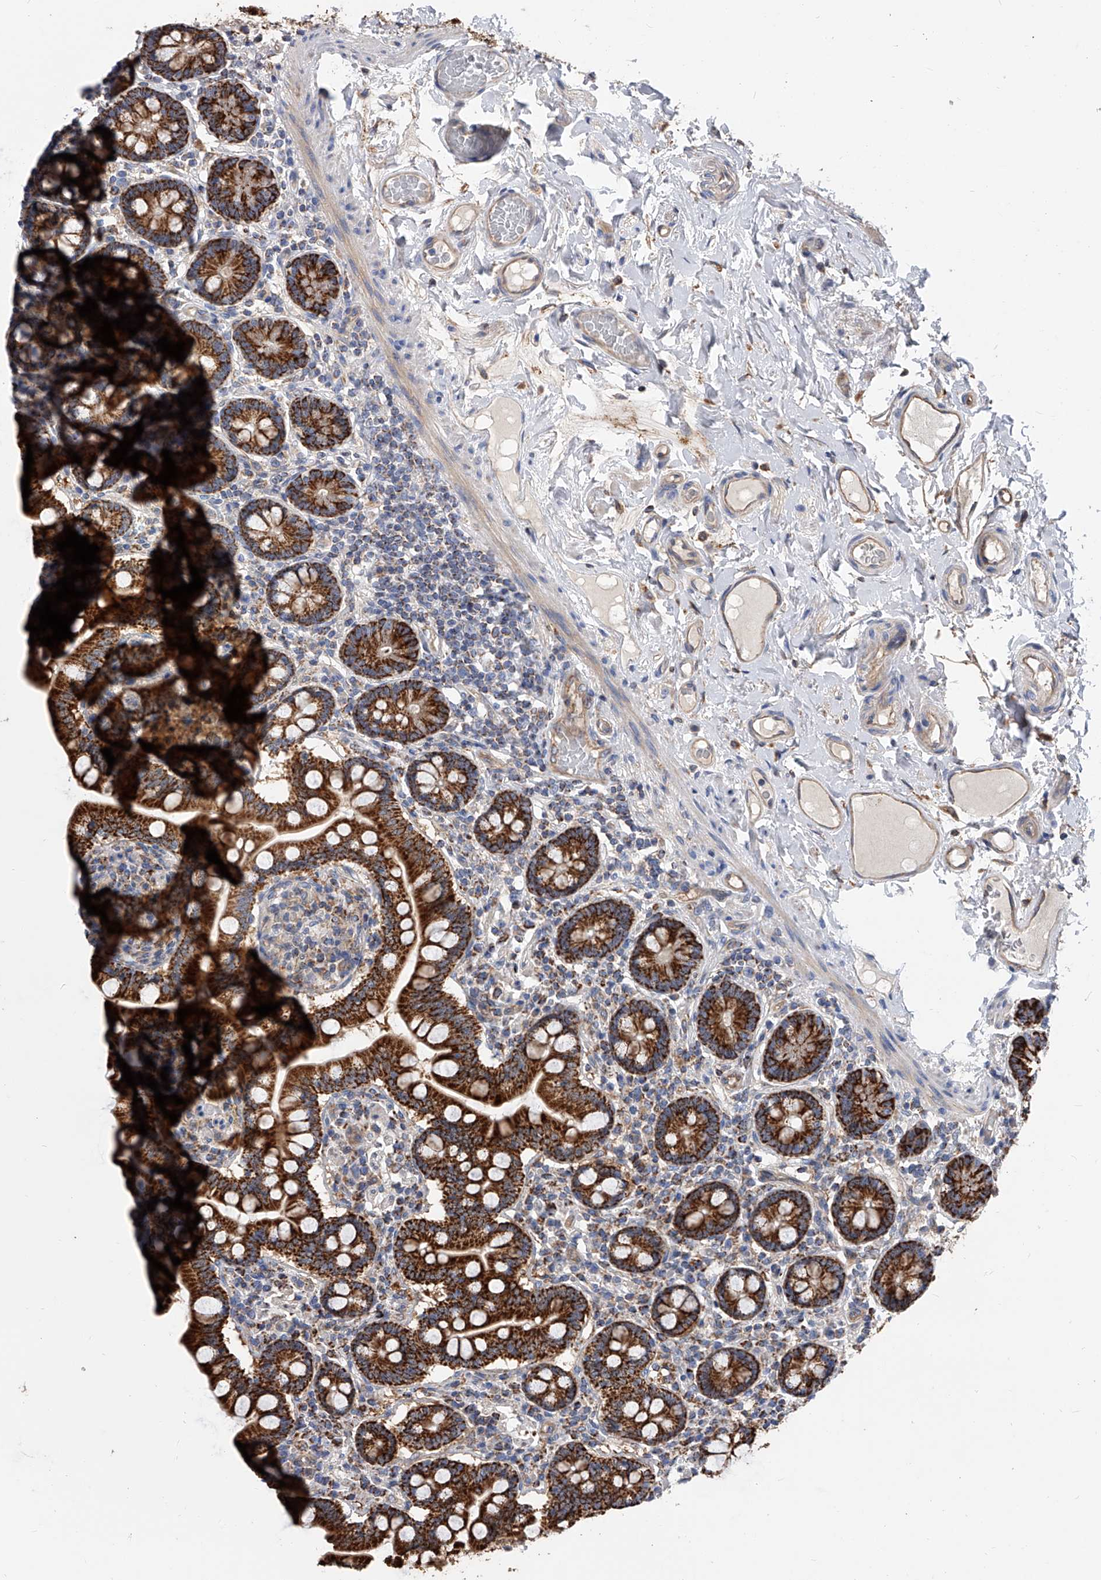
{"staining": {"intensity": "strong", "quantity": ">75%", "location": "cytoplasmic/membranous"}, "tissue": "small intestine", "cell_type": "Glandular cells", "image_type": "normal", "snomed": [{"axis": "morphology", "description": "Normal tissue, NOS"}, {"axis": "topography", "description": "Small intestine"}], "caption": "Protein expression by immunohistochemistry (IHC) displays strong cytoplasmic/membranous expression in approximately >75% of glandular cells in benign small intestine.", "gene": "PDSS2", "patient": {"sex": "female", "age": 64}}